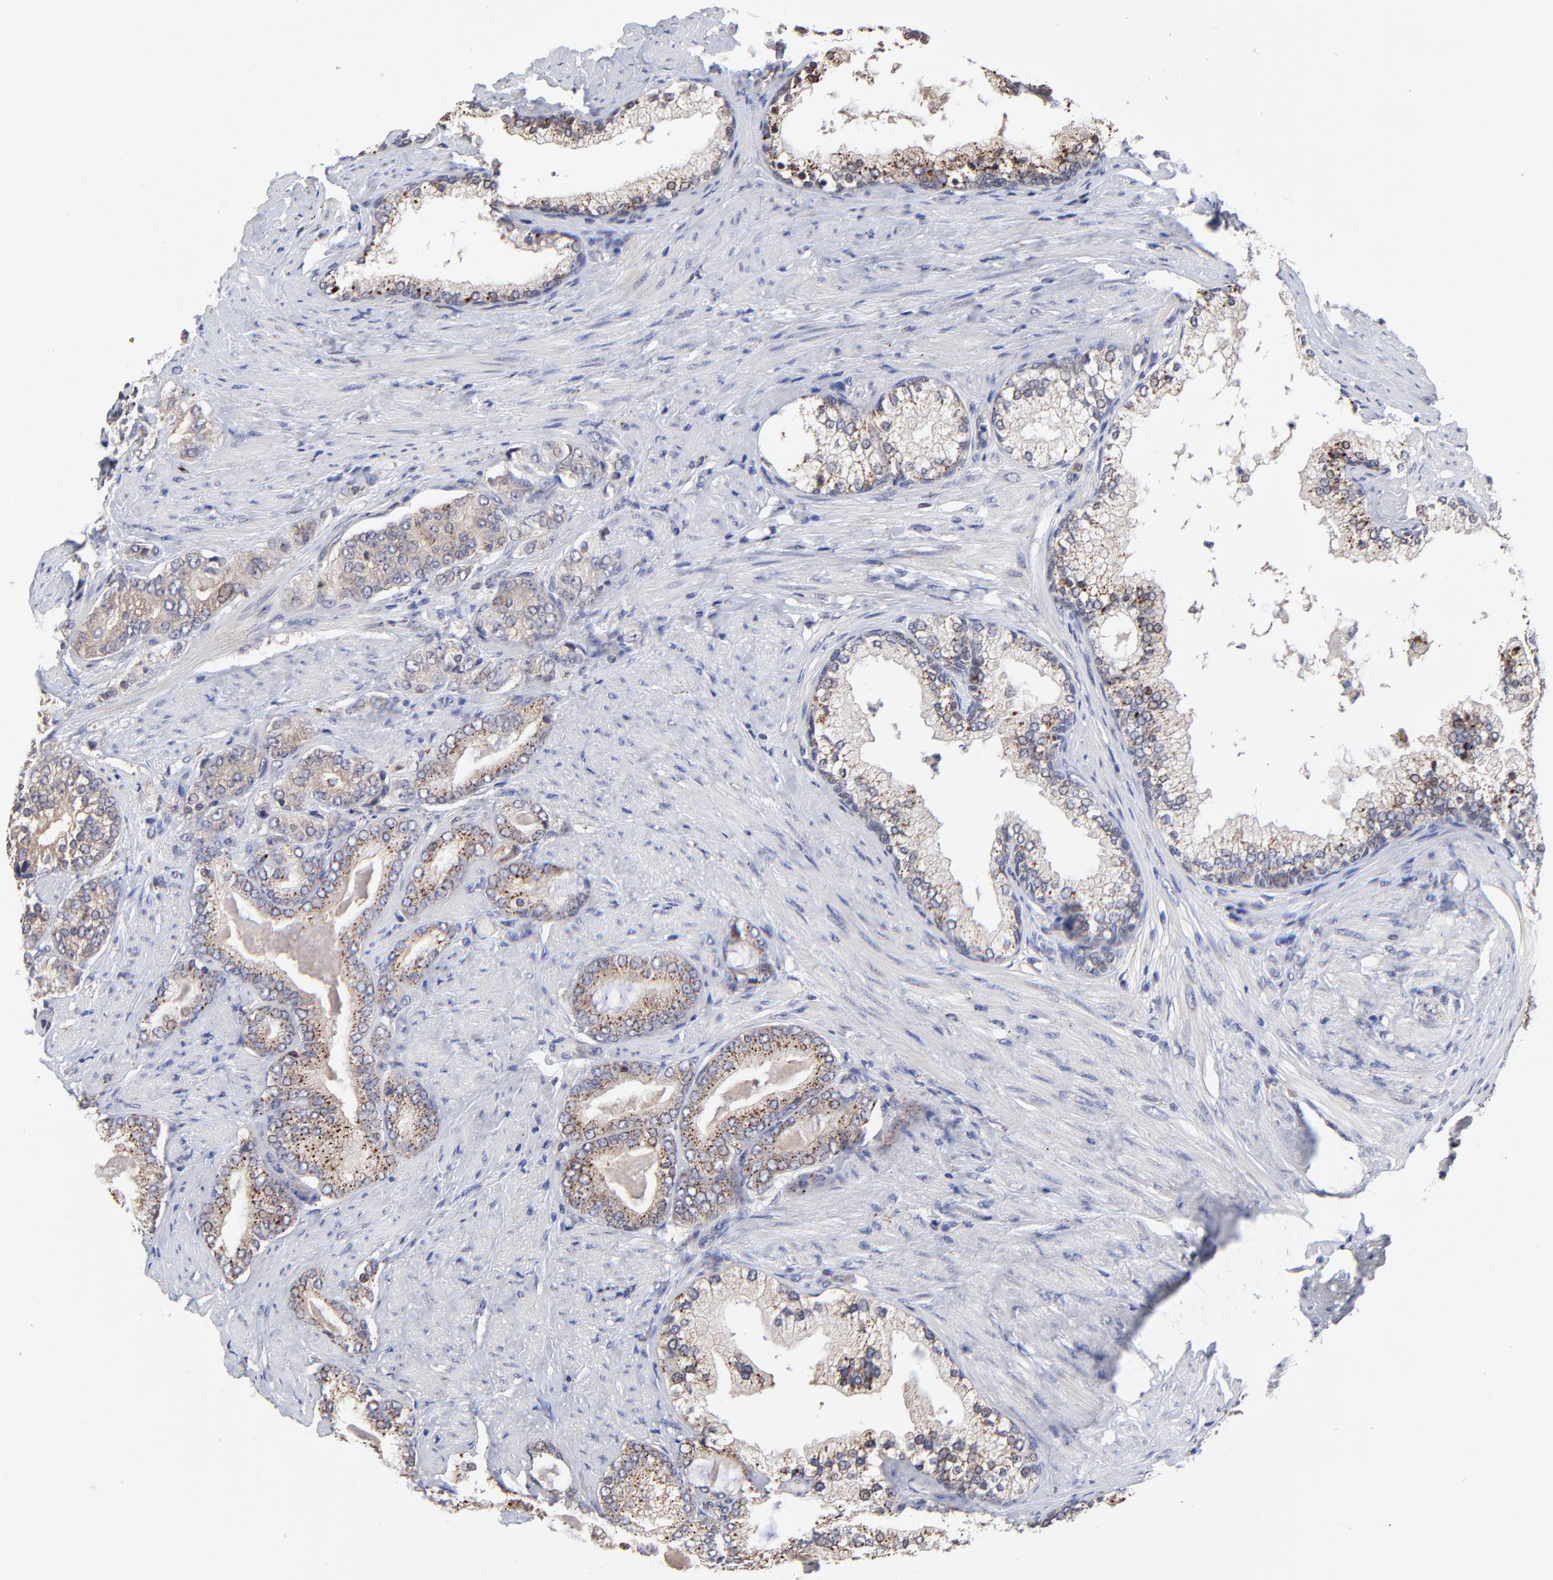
{"staining": {"intensity": "weak", "quantity": "25%-75%", "location": "cytoplasmic/membranous"}, "tissue": "prostate cancer", "cell_type": "Tumor cells", "image_type": "cancer", "snomed": [{"axis": "morphology", "description": "Adenocarcinoma, Low grade"}, {"axis": "topography", "description": "Prostate"}], "caption": "Protein analysis of prostate cancer (low-grade adenocarcinoma) tissue reveals weak cytoplasmic/membranous staining in about 25%-75% of tumor cells.", "gene": "PDE4B", "patient": {"sex": "male", "age": 71}}